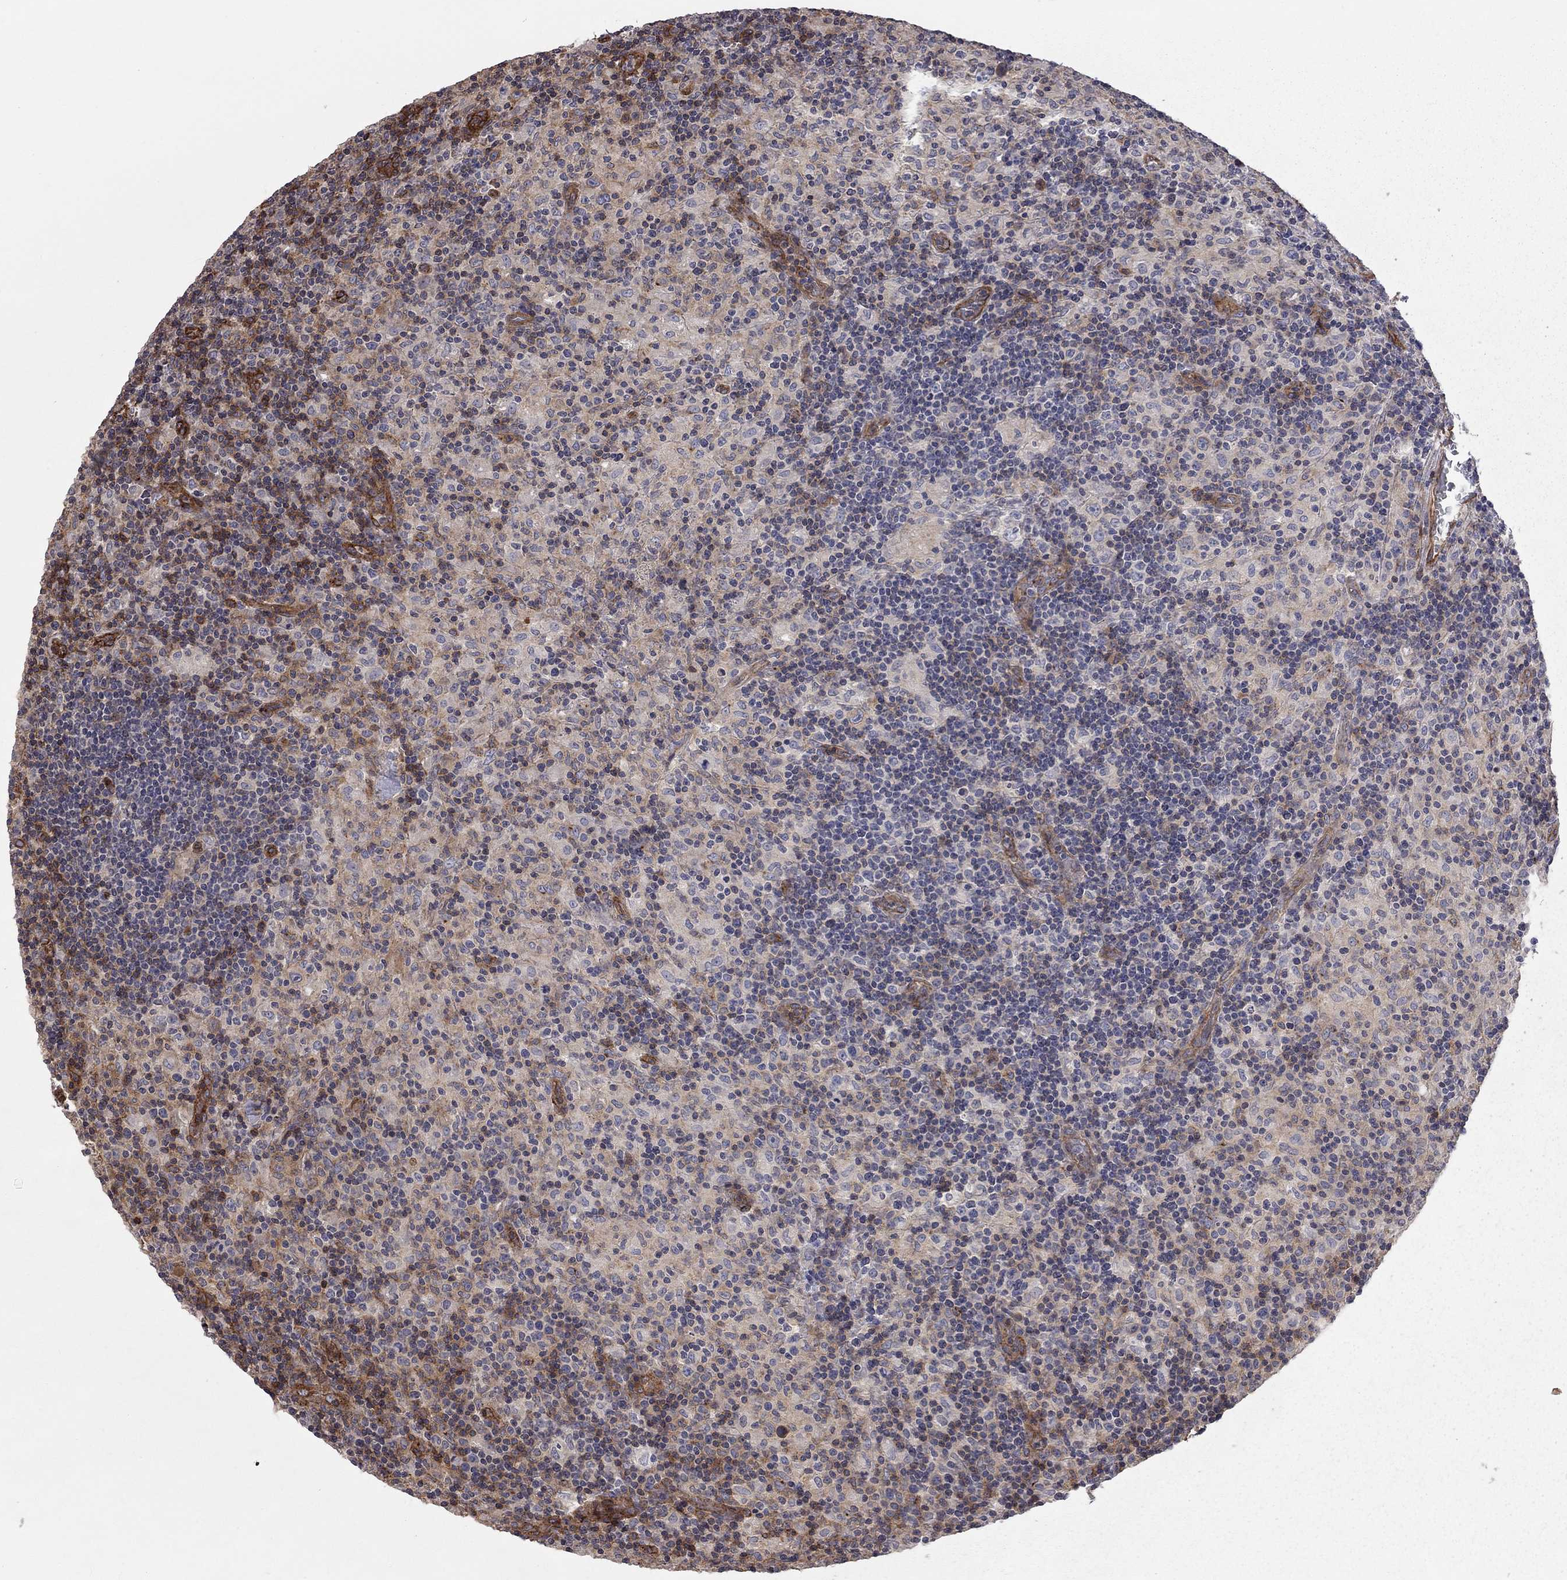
{"staining": {"intensity": "negative", "quantity": "none", "location": "none"}, "tissue": "lymphoma", "cell_type": "Tumor cells", "image_type": "cancer", "snomed": [{"axis": "morphology", "description": "Hodgkin's disease, NOS"}, {"axis": "topography", "description": "Lymph node"}], "caption": "DAB immunohistochemical staining of lymphoma exhibits no significant staining in tumor cells.", "gene": "RASEF", "patient": {"sex": "male", "age": 70}}